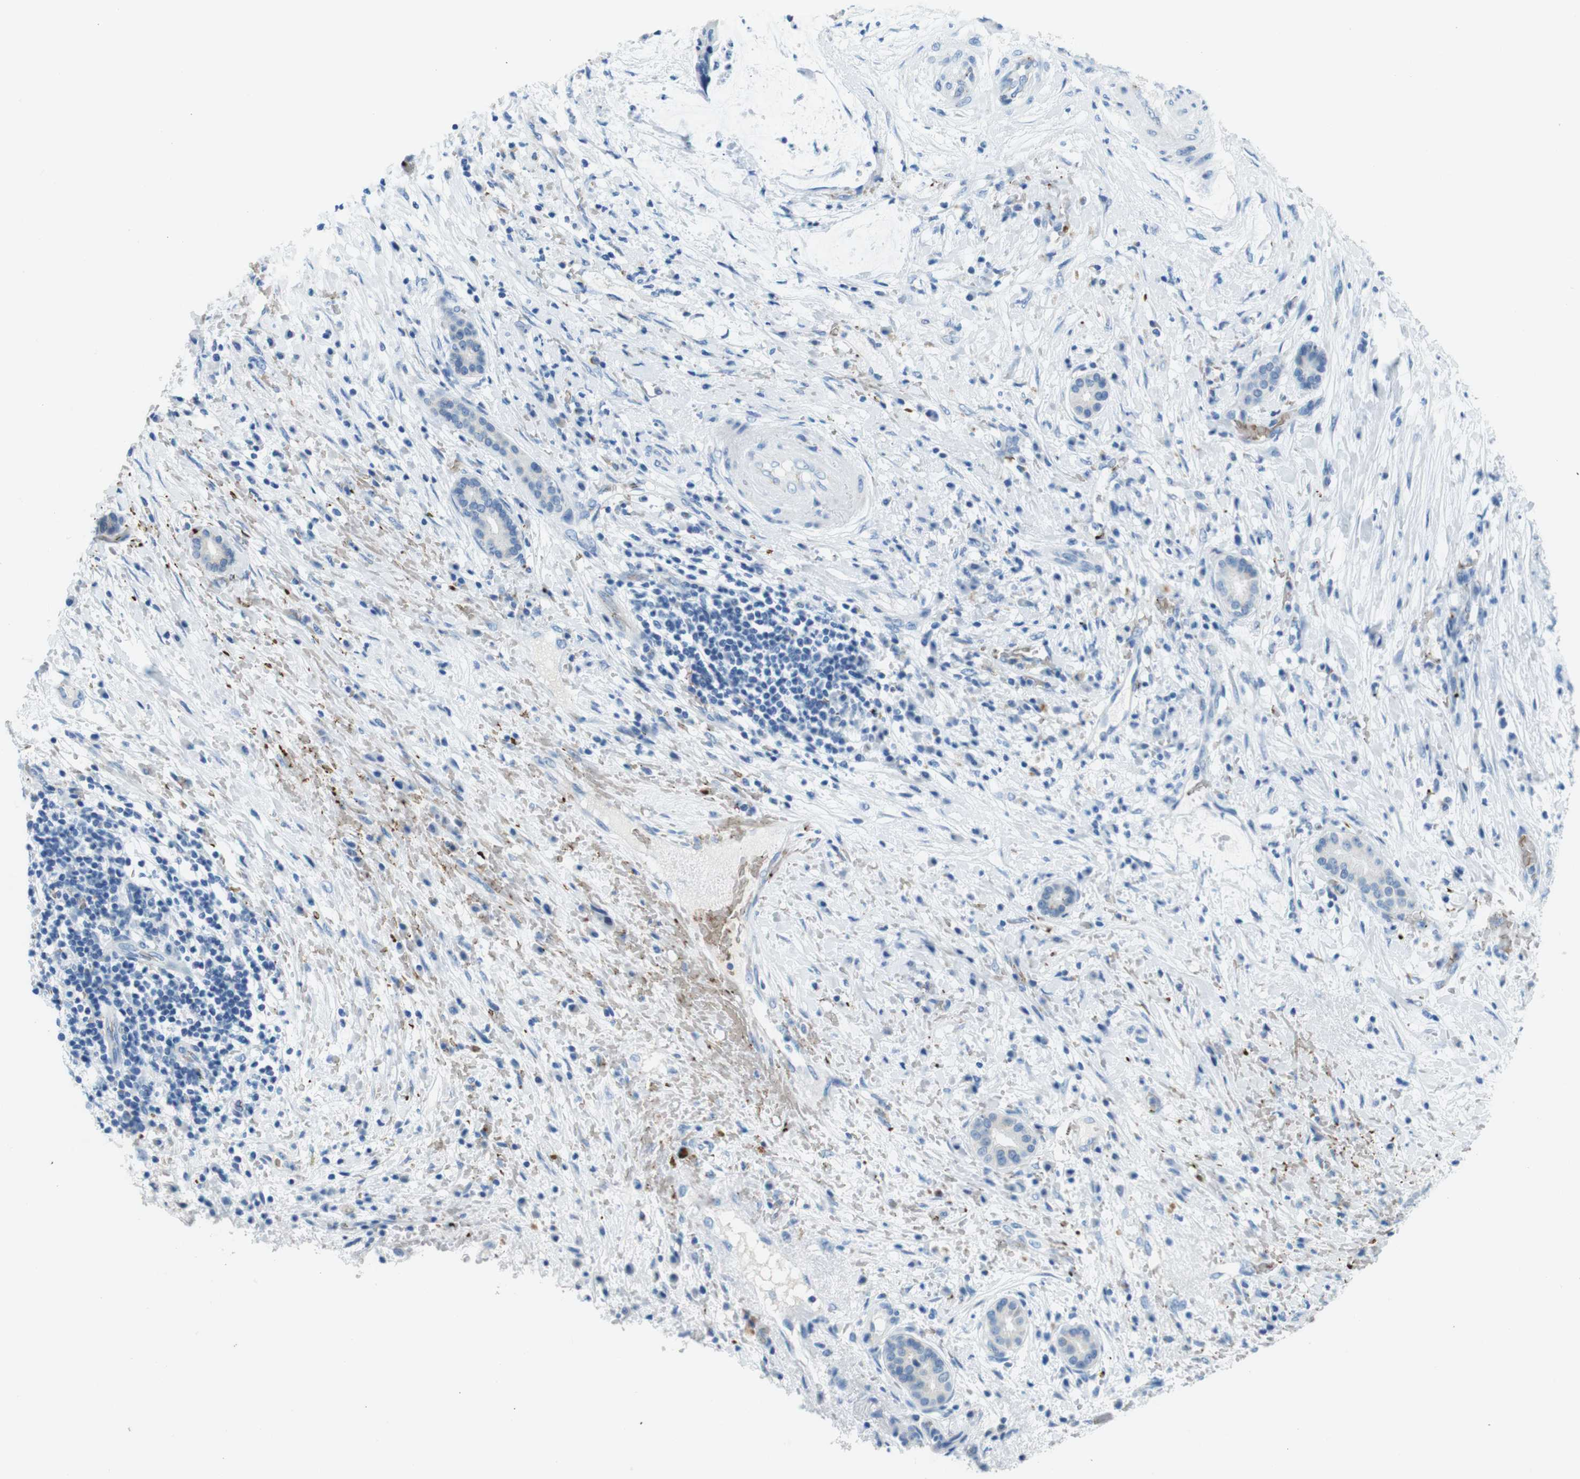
{"staining": {"intensity": "negative", "quantity": "none", "location": "none"}, "tissue": "liver cancer", "cell_type": "Tumor cells", "image_type": "cancer", "snomed": [{"axis": "morphology", "description": "Cholangiocarcinoma"}, {"axis": "topography", "description": "Liver"}], "caption": "This photomicrograph is of liver cholangiocarcinoma stained with immunohistochemistry to label a protein in brown with the nuclei are counter-stained blue. There is no positivity in tumor cells.", "gene": "TFAP2C", "patient": {"sex": "female", "age": 73}}